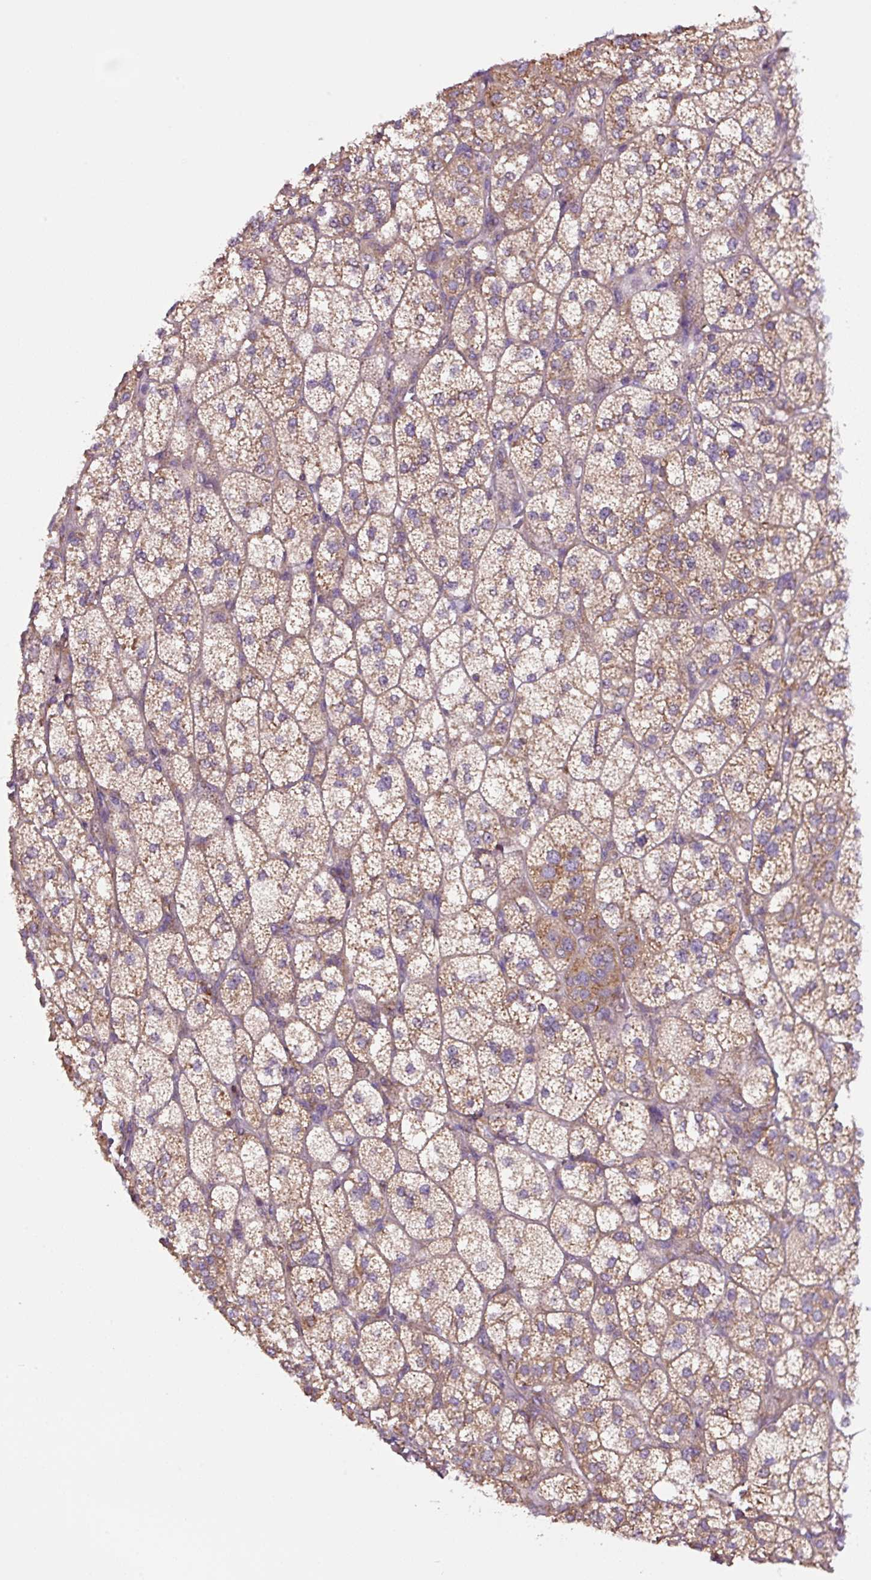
{"staining": {"intensity": "moderate", "quantity": ">75%", "location": "cytoplasmic/membranous"}, "tissue": "adrenal gland", "cell_type": "Glandular cells", "image_type": "normal", "snomed": [{"axis": "morphology", "description": "Normal tissue, NOS"}, {"axis": "topography", "description": "Adrenal gland"}], "caption": "This micrograph shows IHC staining of unremarkable adrenal gland, with medium moderate cytoplasmic/membranous expression in approximately >75% of glandular cells.", "gene": "RPS23", "patient": {"sex": "female", "age": 60}}